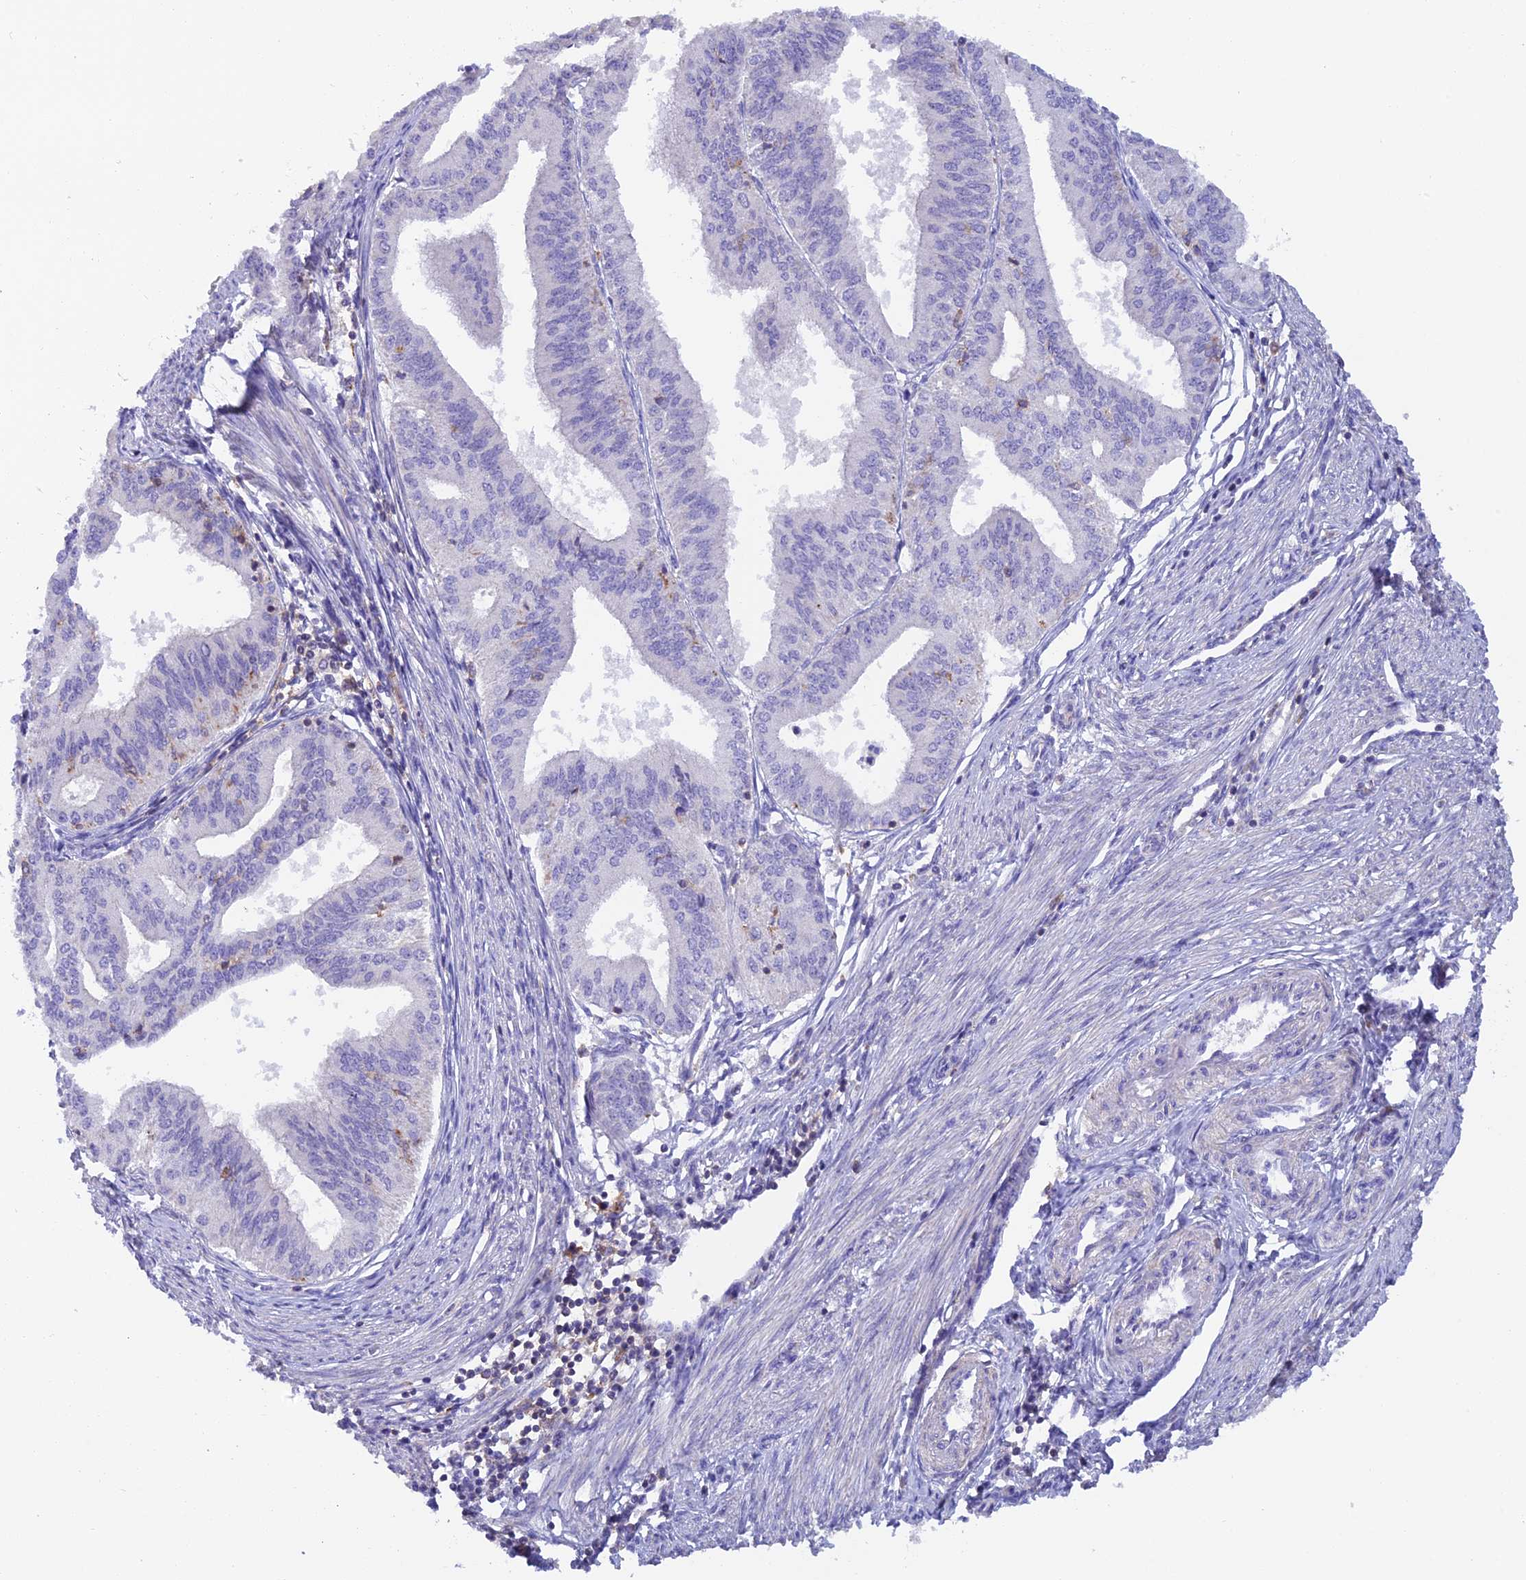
{"staining": {"intensity": "negative", "quantity": "none", "location": "none"}, "tissue": "endometrial cancer", "cell_type": "Tumor cells", "image_type": "cancer", "snomed": [{"axis": "morphology", "description": "Adenocarcinoma, NOS"}, {"axis": "topography", "description": "Endometrium"}], "caption": "Endometrial adenocarcinoma was stained to show a protein in brown. There is no significant positivity in tumor cells.", "gene": "LPXN", "patient": {"sex": "female", "age": 50}}